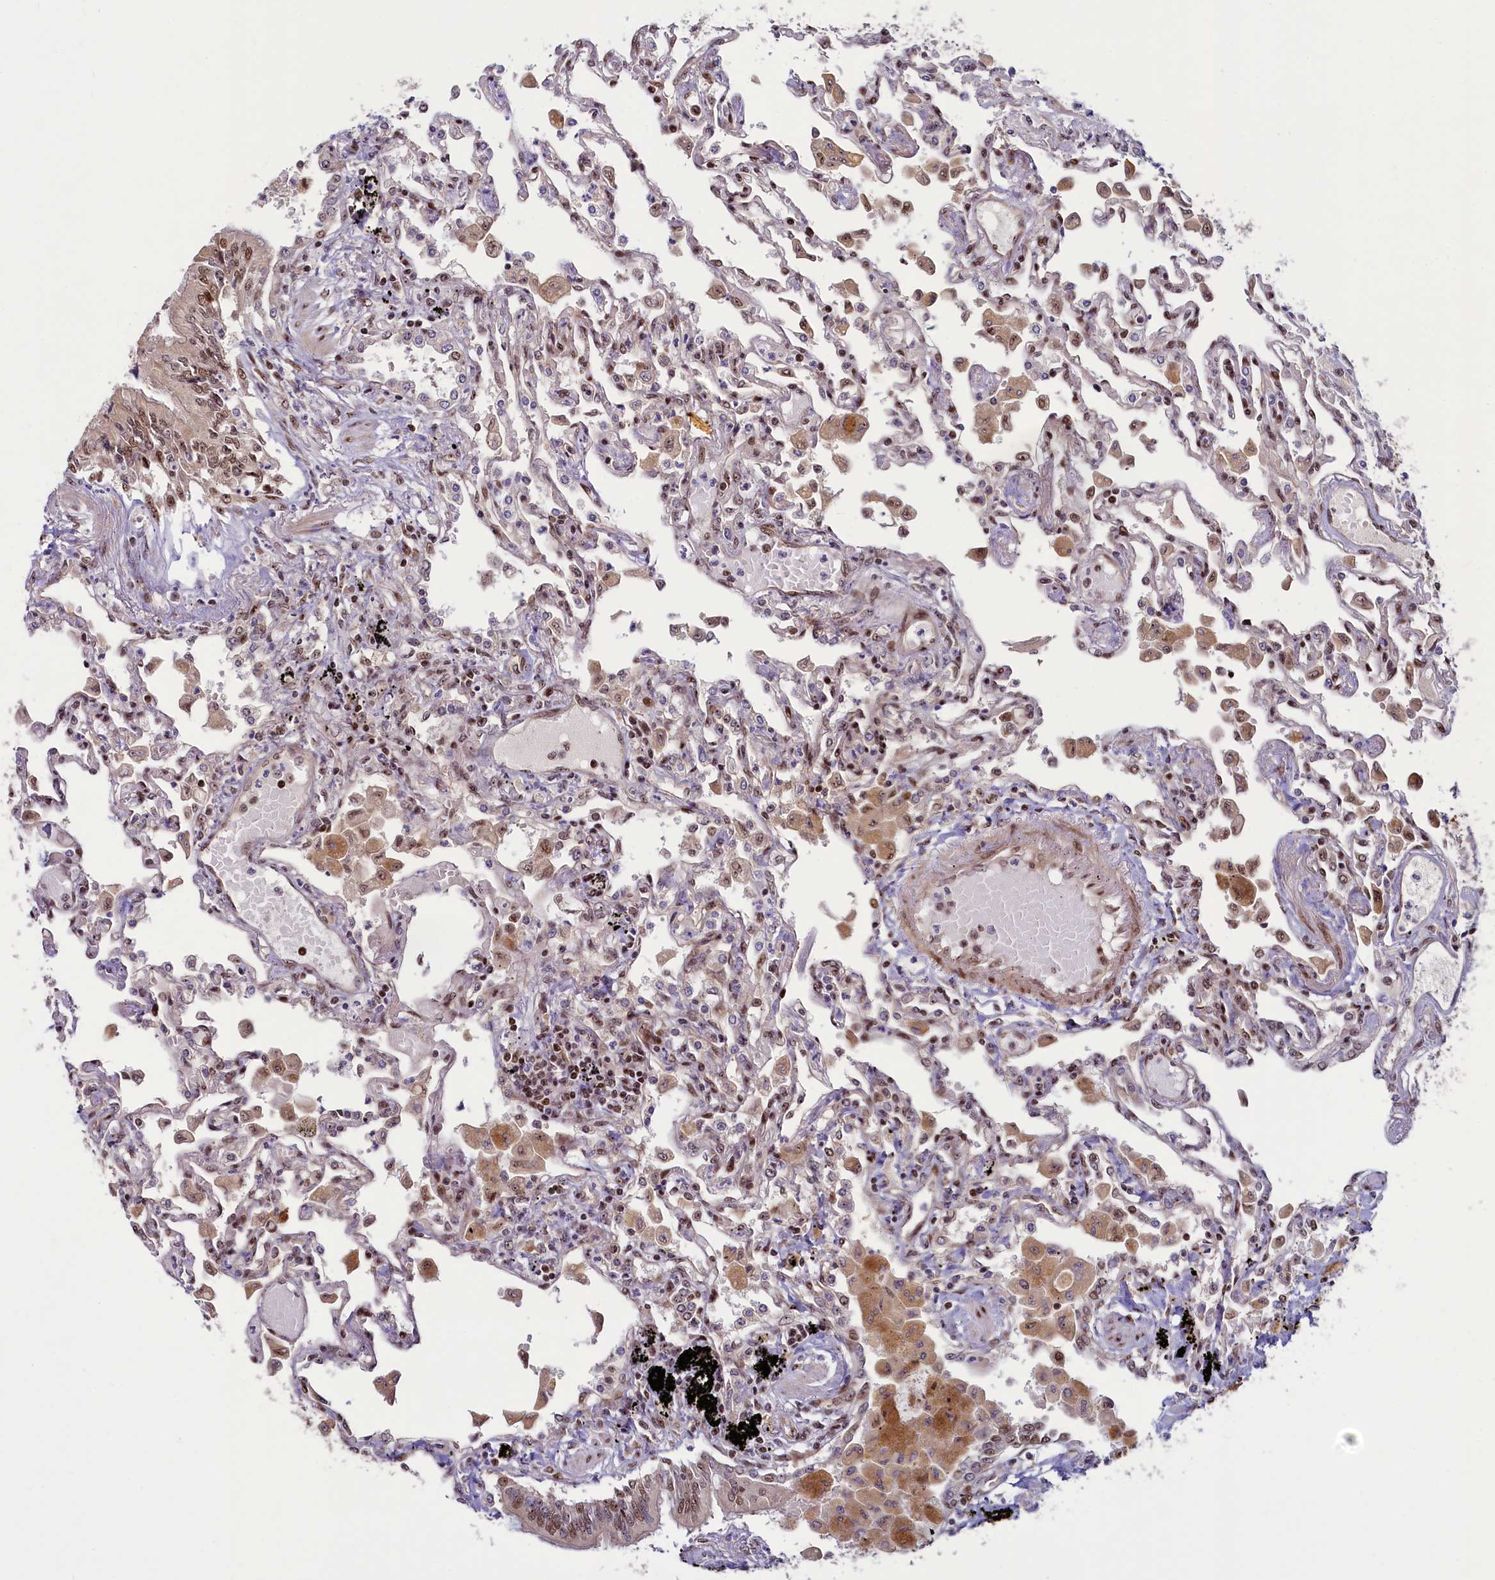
{"staining": {"intensity": "moderate", "quantity": "25%-75%", "location": "nuclear"}, "tissue": "lung", "cell_type": "Alveolar cells", "image_type": "normal", "snomed": [{"axis": "morphology", "description": "Normal tissue, NOS"}, {"axis": "topography", "description": "Bronchus"}, {"axis": "topography", "description": "Lung"}], "caption": "A medium amount of moderate nuclear expression is present in approximately 25%-75% of alveolar cells in unremarkable lung.", "gene": "TCOF1", "patient": {"sex": "female", "age": 49}}